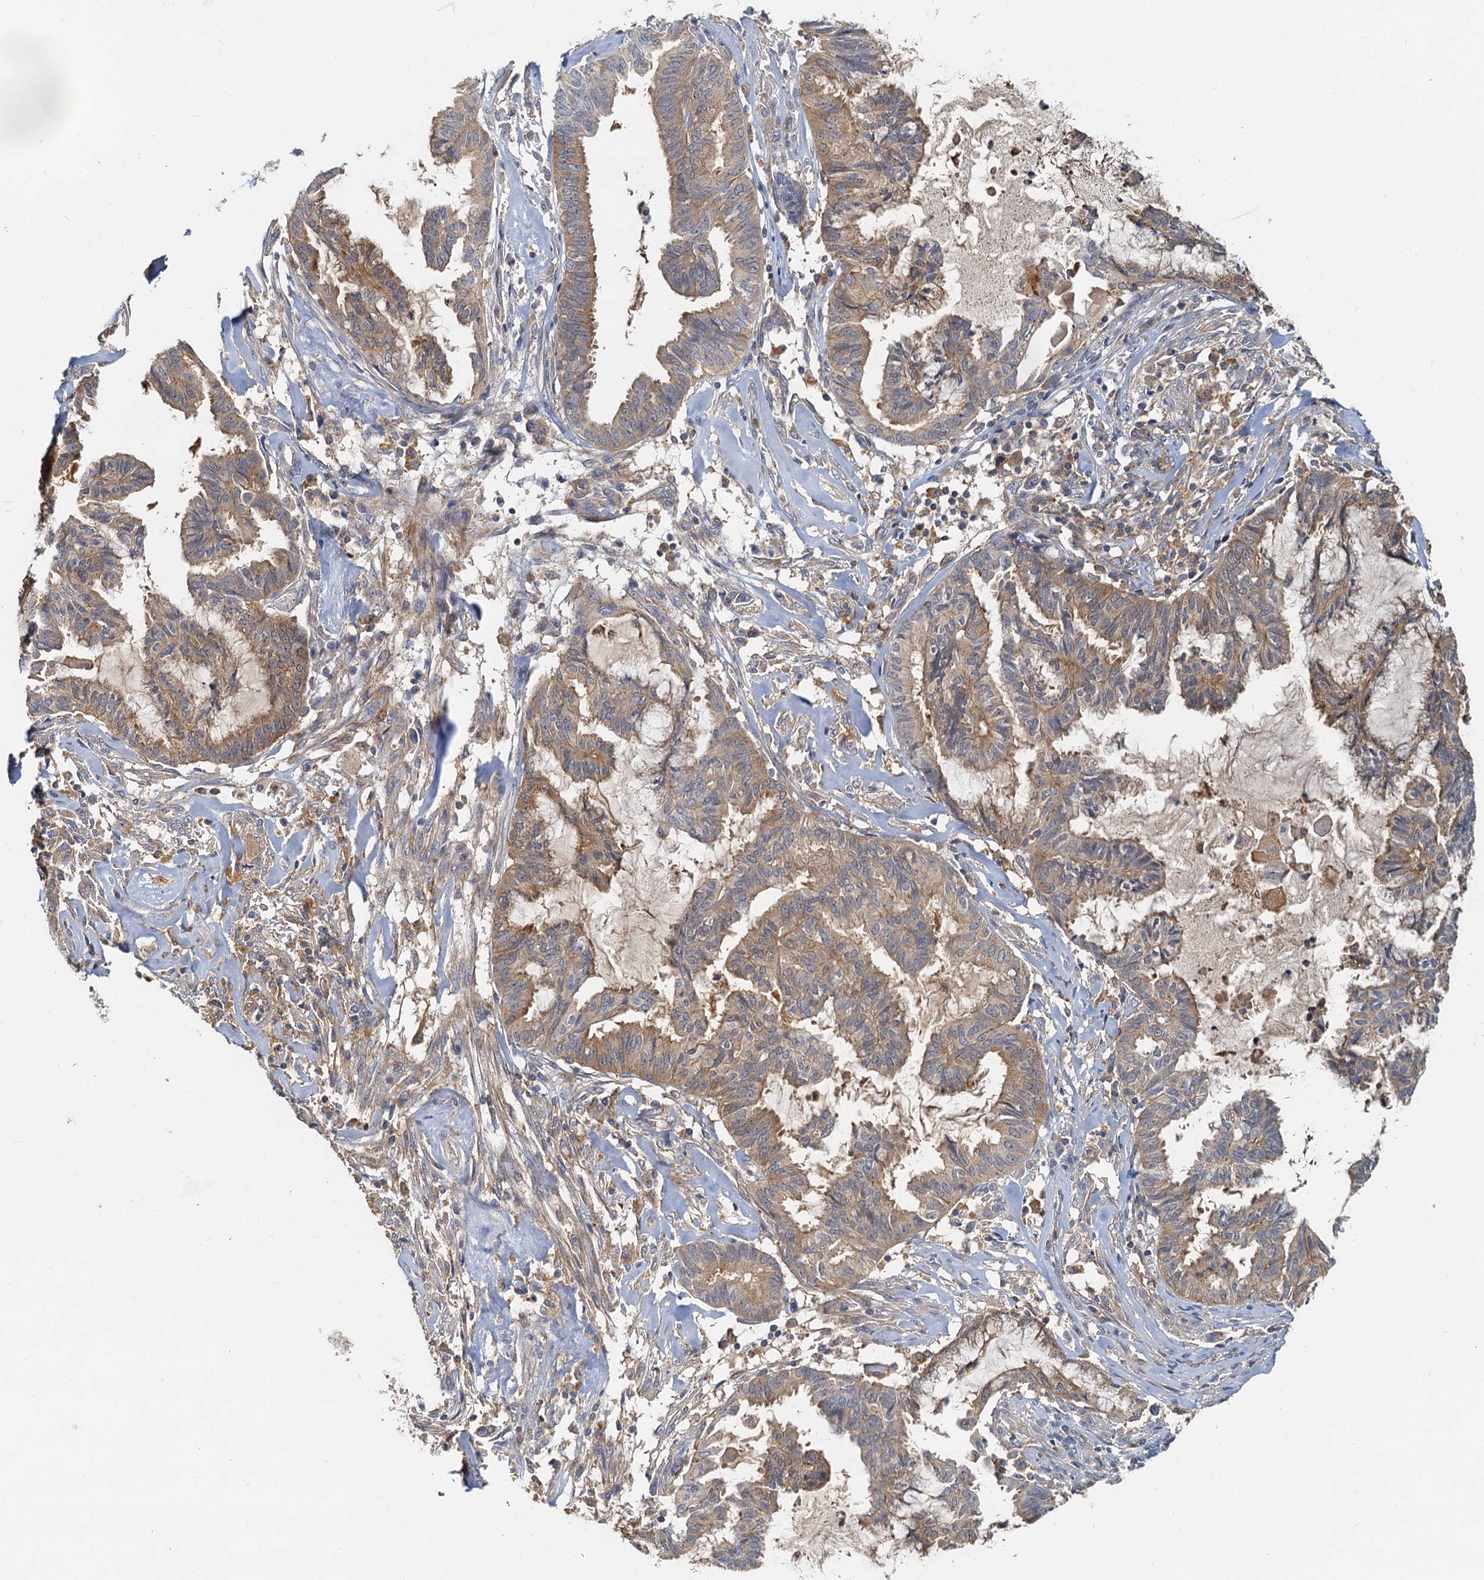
{"staining": {"intensity": "moderate", "quantity": ">75%", "location": "cytoplasmic/membranous"}, "tissue": "endometrial cancer", "cell_type": "Tumor cells", "image_type": "cancer", "snomed": [{"axis": "morphology", "description": "Adenocarcinoma, NOS"}, {"axis": "topography", "description": "Endometrium"}], "caption": "Immunohistochemical staining of human adenocarcinoma (endometrial) displays medium levels of moderate cytoplasmic/membranous protein staining in about >75% of tumor cells.", "gene": "TOLLIP", "patient": {"sex": "female", "age": 86}}